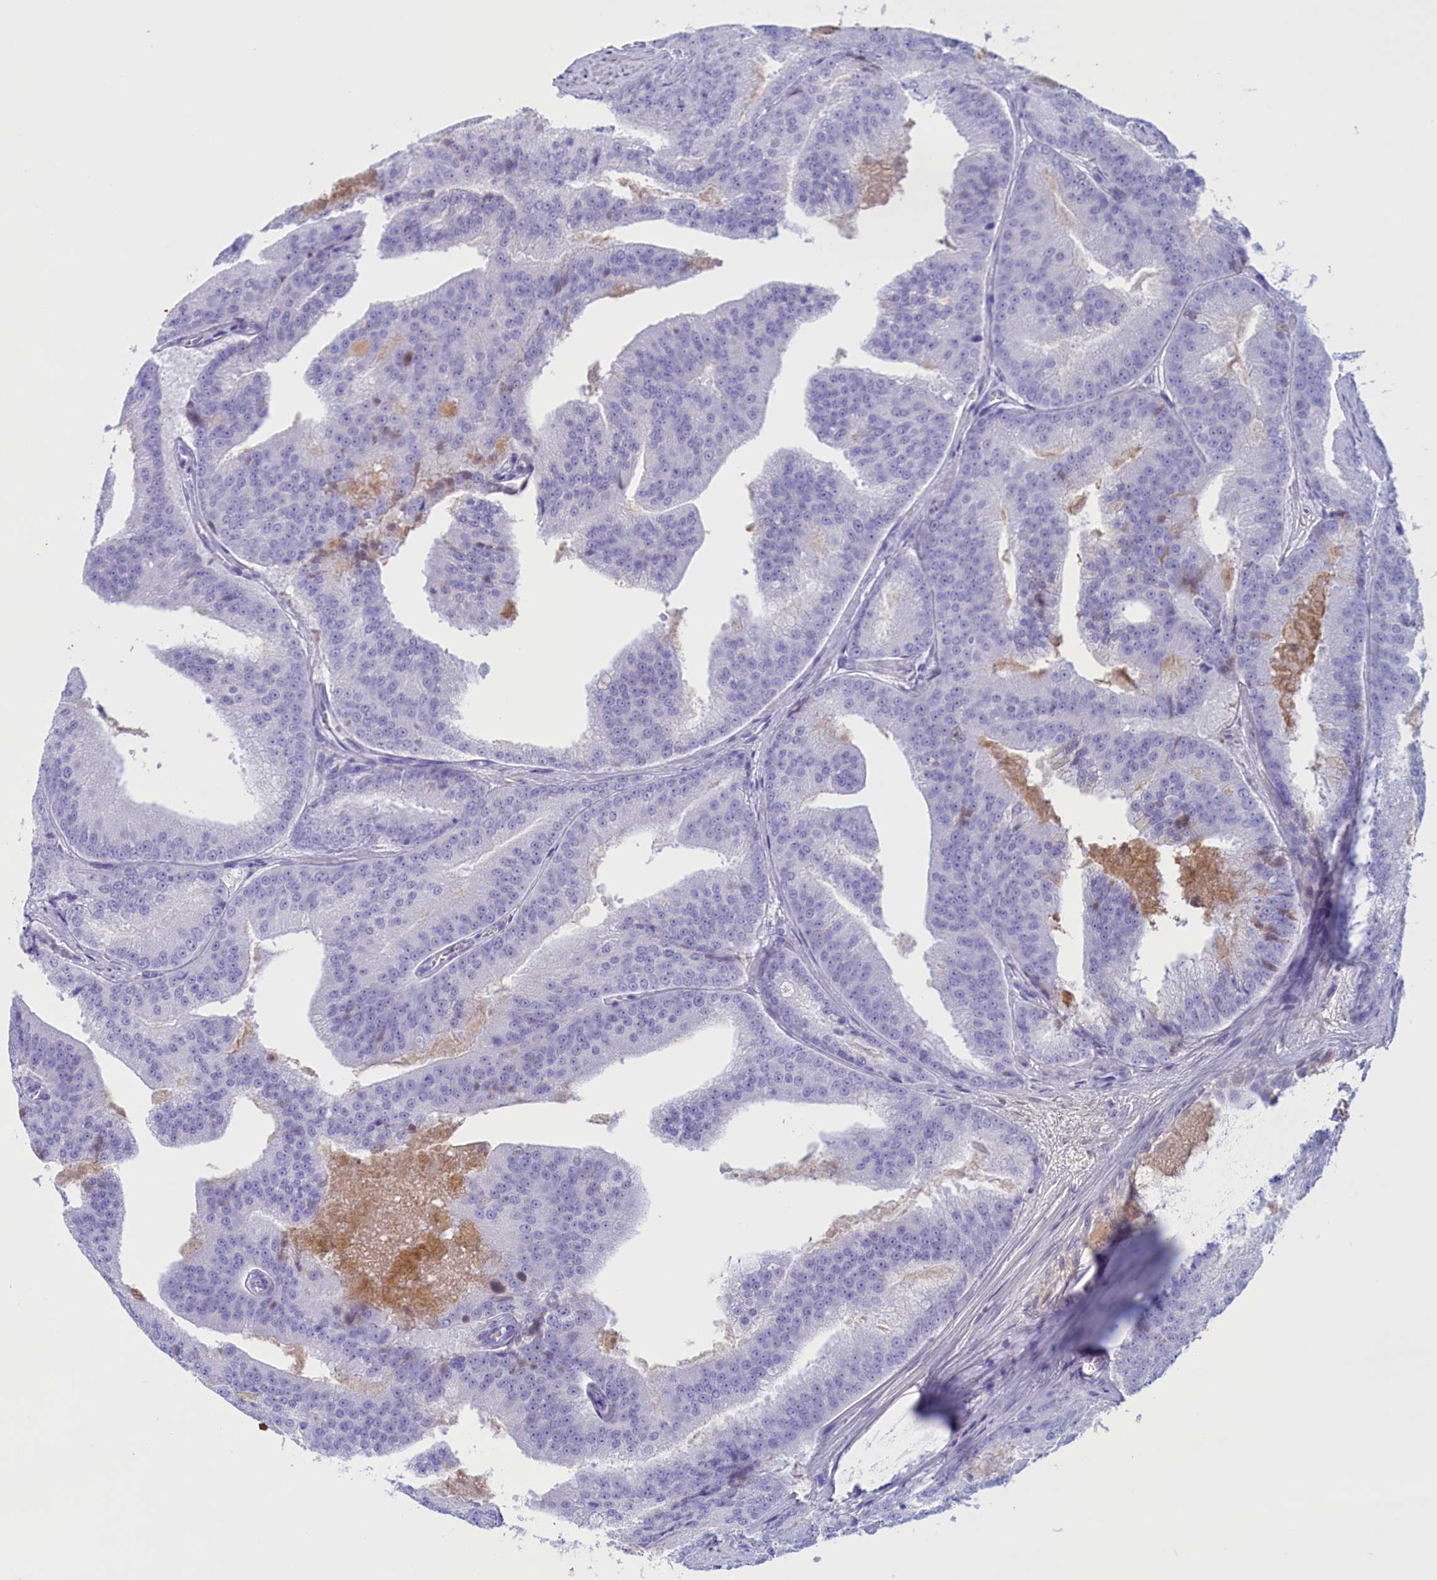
{"staining": {"intensity": "negative", "quantity": "none", "location": "none"}, "tissue": "prostate cancer", "cell_type": "Tumor cells", "image_type": "cancer", "snomed": [{"axis": "morphology", "description": "Adenocarcinoma, High grade"}, {"axis": "topography", "description": "Prostate"}], "caption": "A high-resolution photomicrograph shows IHC staining of prostate high-grade adenocarcinoma, which exhibits no significant staining in tumor cells.", "gene": "PROK2", "patient": {"sex": "male", "age": 61}}